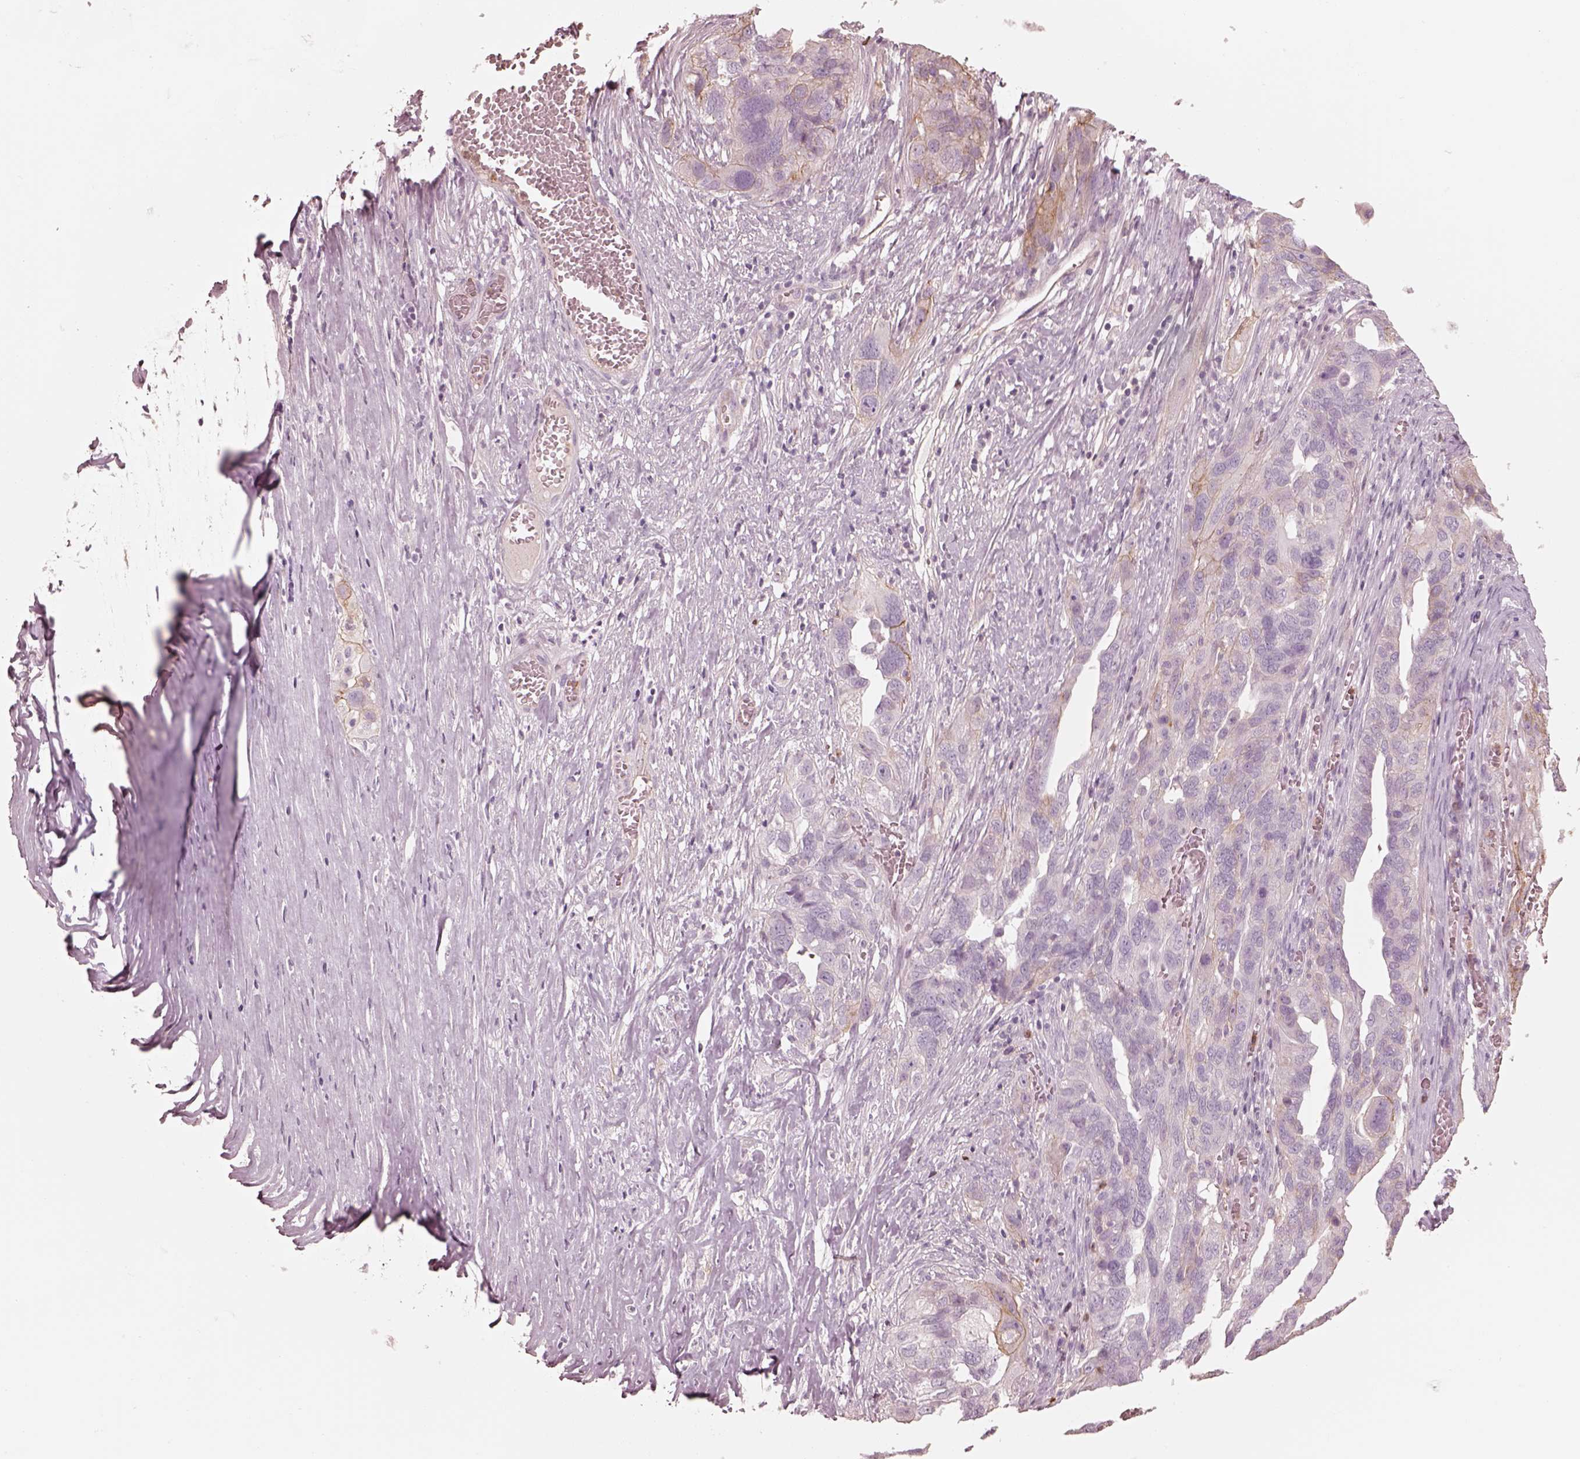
{"staining": {"intensity": "weak", "quantity": "<25%", "location": "cytoplasmic/membranous"}, "tissue": "ovarian cancer", "cell_type": "Tumor cells", "image_type": "cancer", "snomed": [{"axis": "morphology", "description": "Carcinoma, endometroid"}, {"axis": "topography", "description": "Soft tissue"}, {"axis": "topography", "description": "Ovary"}], "caption": "The immunohistochemistry (IHC) photomicrograph has no significant positivity in tumor cells of ovarian cancer (endometroid carcinoma) tissue.", "gene": "GPRIN1", "patient": {"sex": "female", "age": 52}}